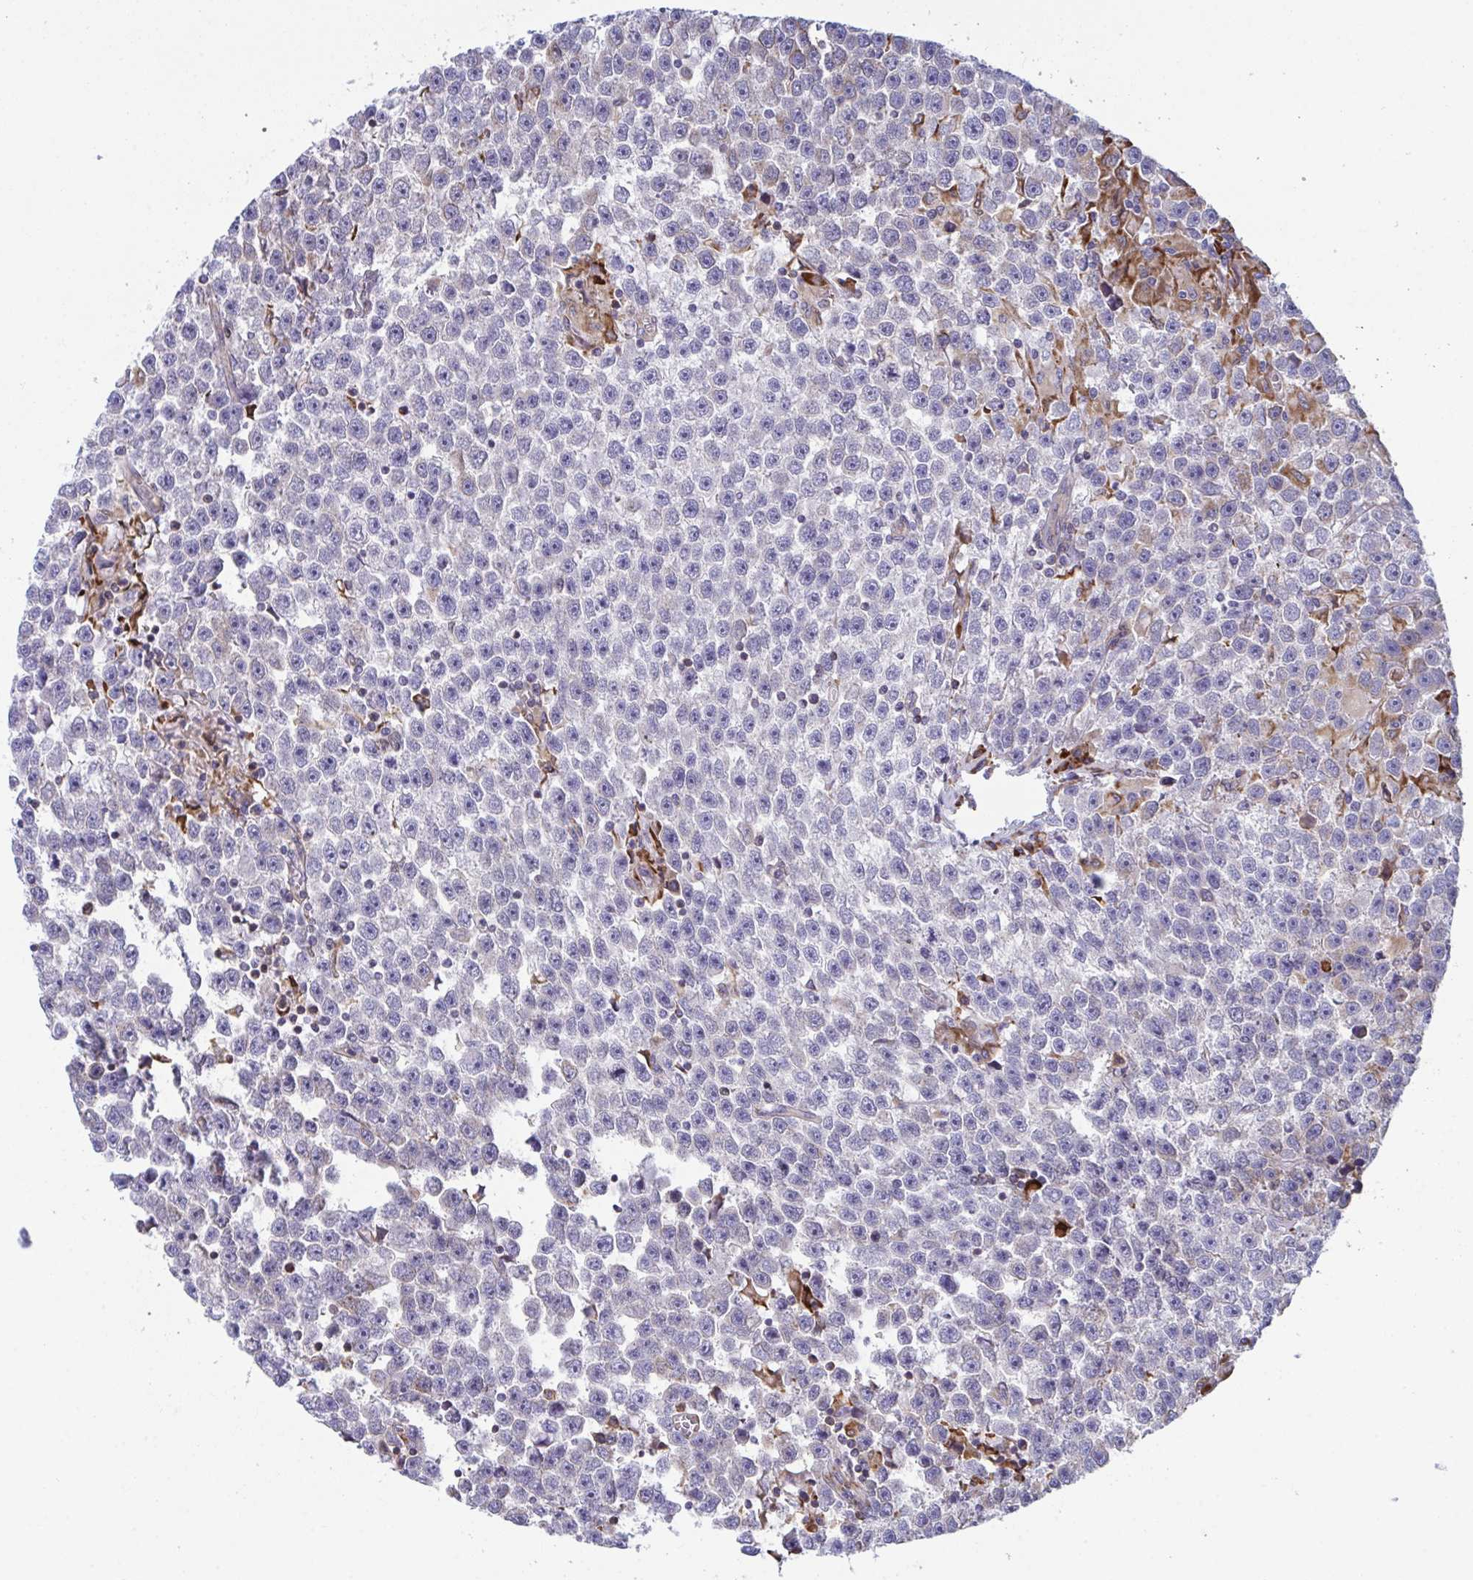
{"staining": {"intensity": "negative", "quantity": "none", "location": "none"}, "tissue": "testis cancer", "cell_type": "Tumor cells", "image_type": "cancer", "snomed": [{"axis": "morphology", "description": "Seminoma, NOS"}, {"axis": "topography", "description": "Testis"}], "caption": "Immunohistochemistry of human testis seminoma shows no staining in tumor cells.", "gene": "PEAK3", "patient": {"sex": "male", "age": 31}}